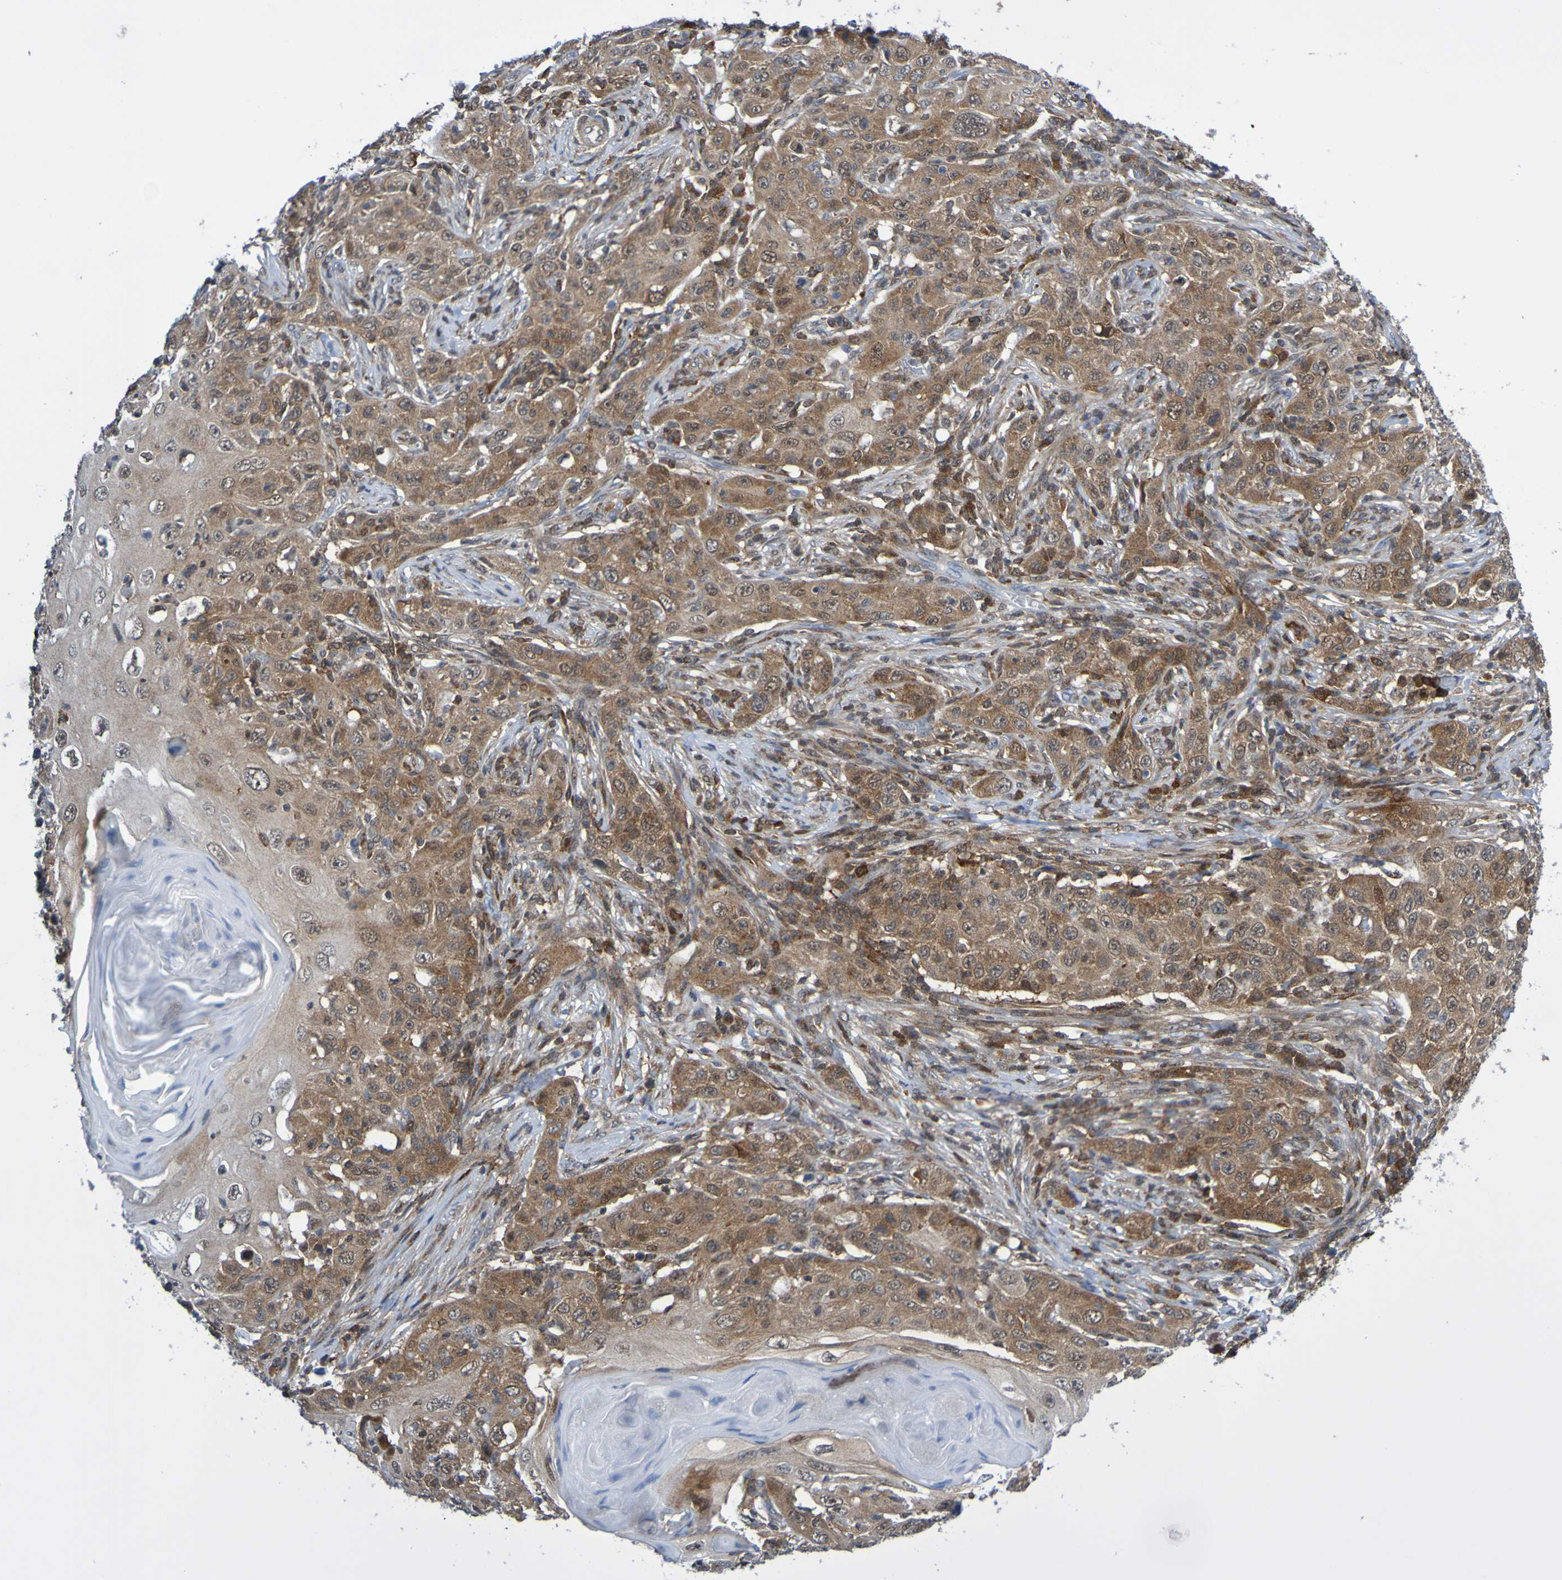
{"staining": {"intensity": "strong", "quantity": ">75%", "location": "cytoplasmic/membranous"}, "tissue": "skin cancer", "cell_type": "Tumor cells", "image_type": "cancer", "snomed": [{"axis": "morphology", "description": "Squamous cell carcinoma, NOS"}, {"axis": "topography", "description": "Skin"}], "caption": "Immunohistochemical staining of skin squamous cell carcinoma exhibits high levels of strong cytoplasmic/membranous positivity in approximately >75% of tumor cells.", "gene": "ATIC", "patient": {"sex": "female", "age": 88}}